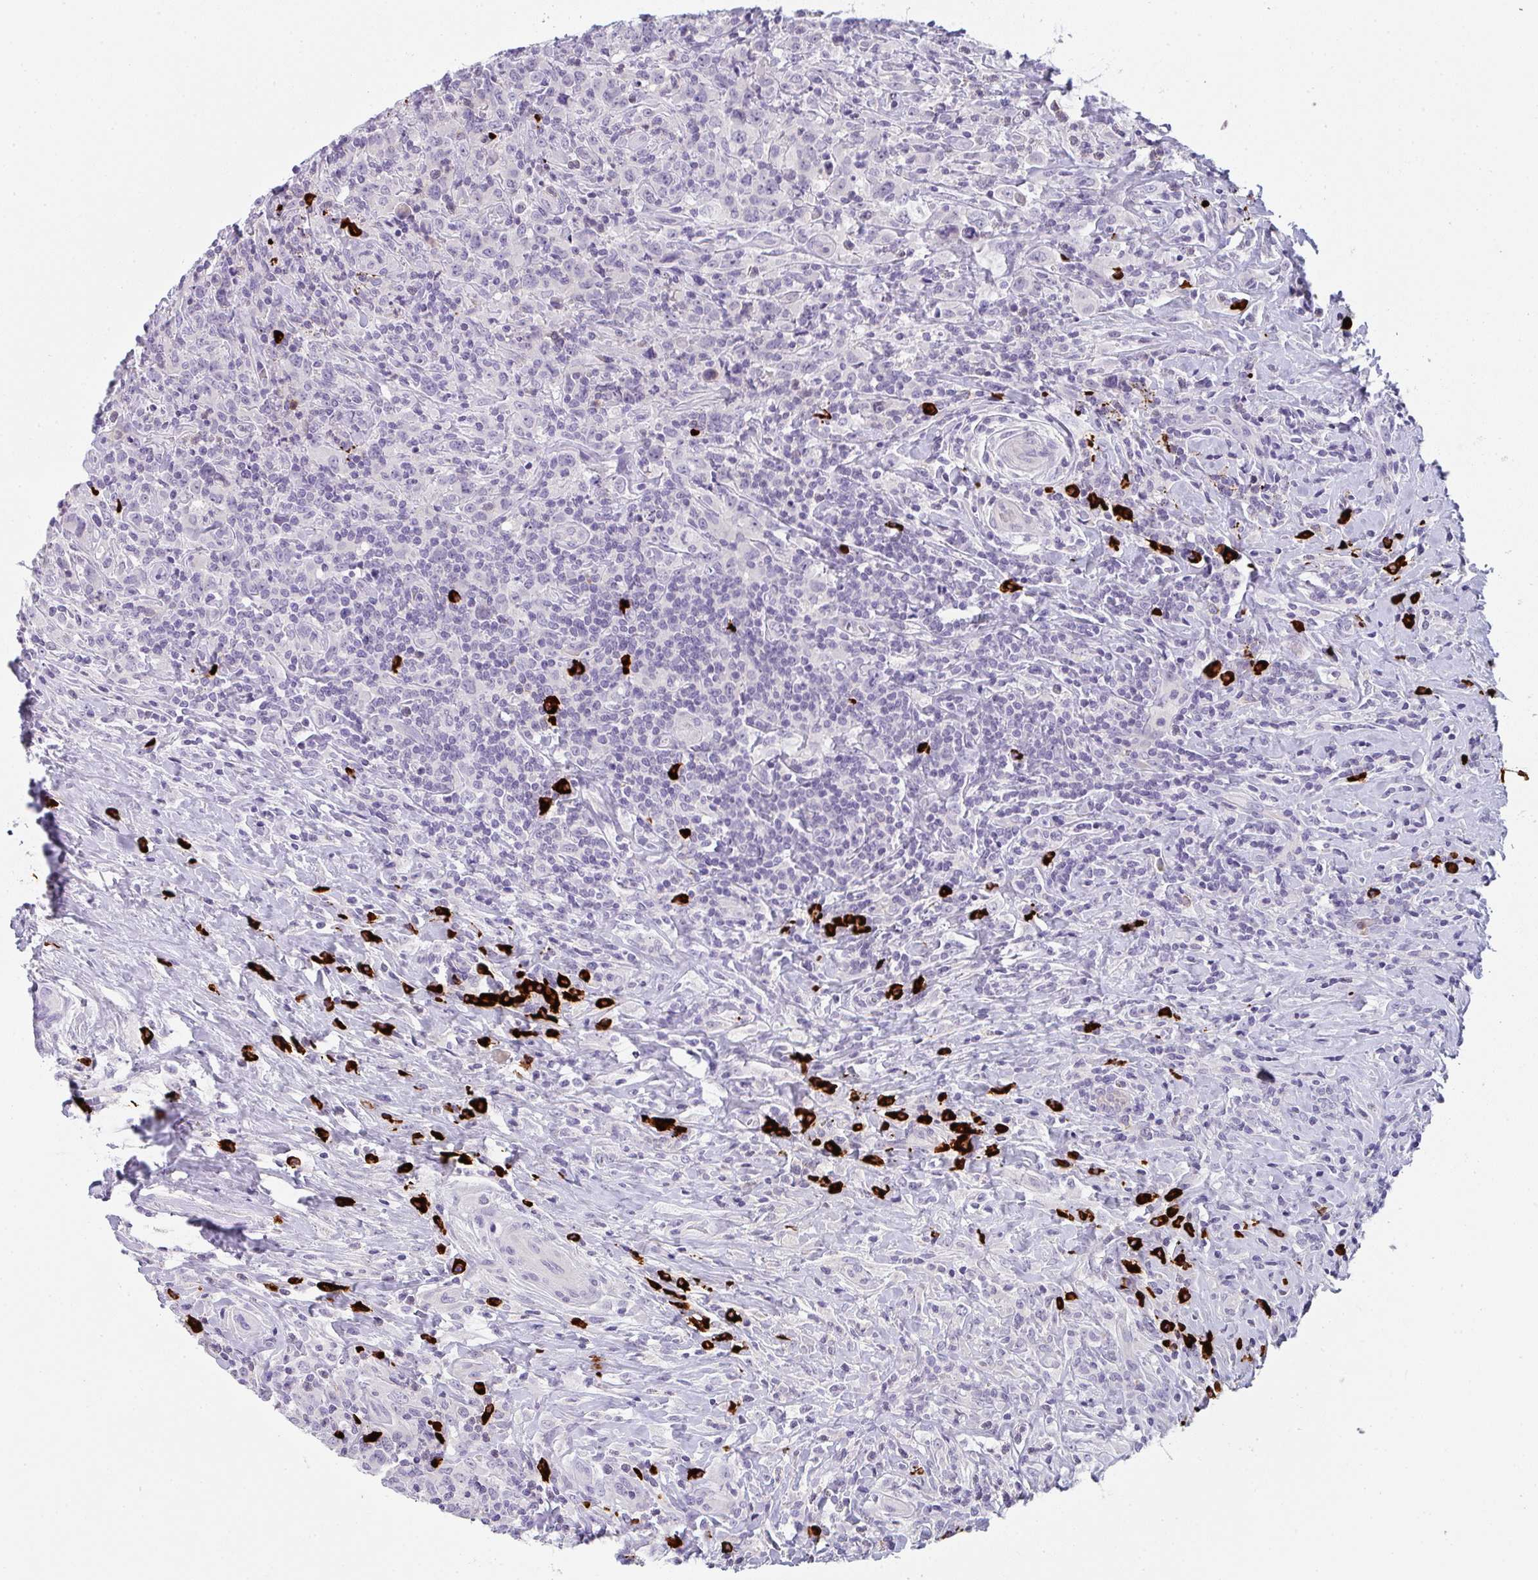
{"staining": {"intensity": "negative", "quantity": "none", "location": "none"}, "tissue": "lymphoma", "cell_type": "Tumor cells", "image_type": "cancer", "snomed": [{"axis": "morphology", "description": "Hodgkin's disease, NOS"}, {"axis": "topography", "description": "Lymph node"}], "caption": "DAB immunohistochemical staining of human lymphoma shows no significant expression in tumor cells.", "gene": "CACNA1S", "patient": {"sex": "female", "age": 18}}